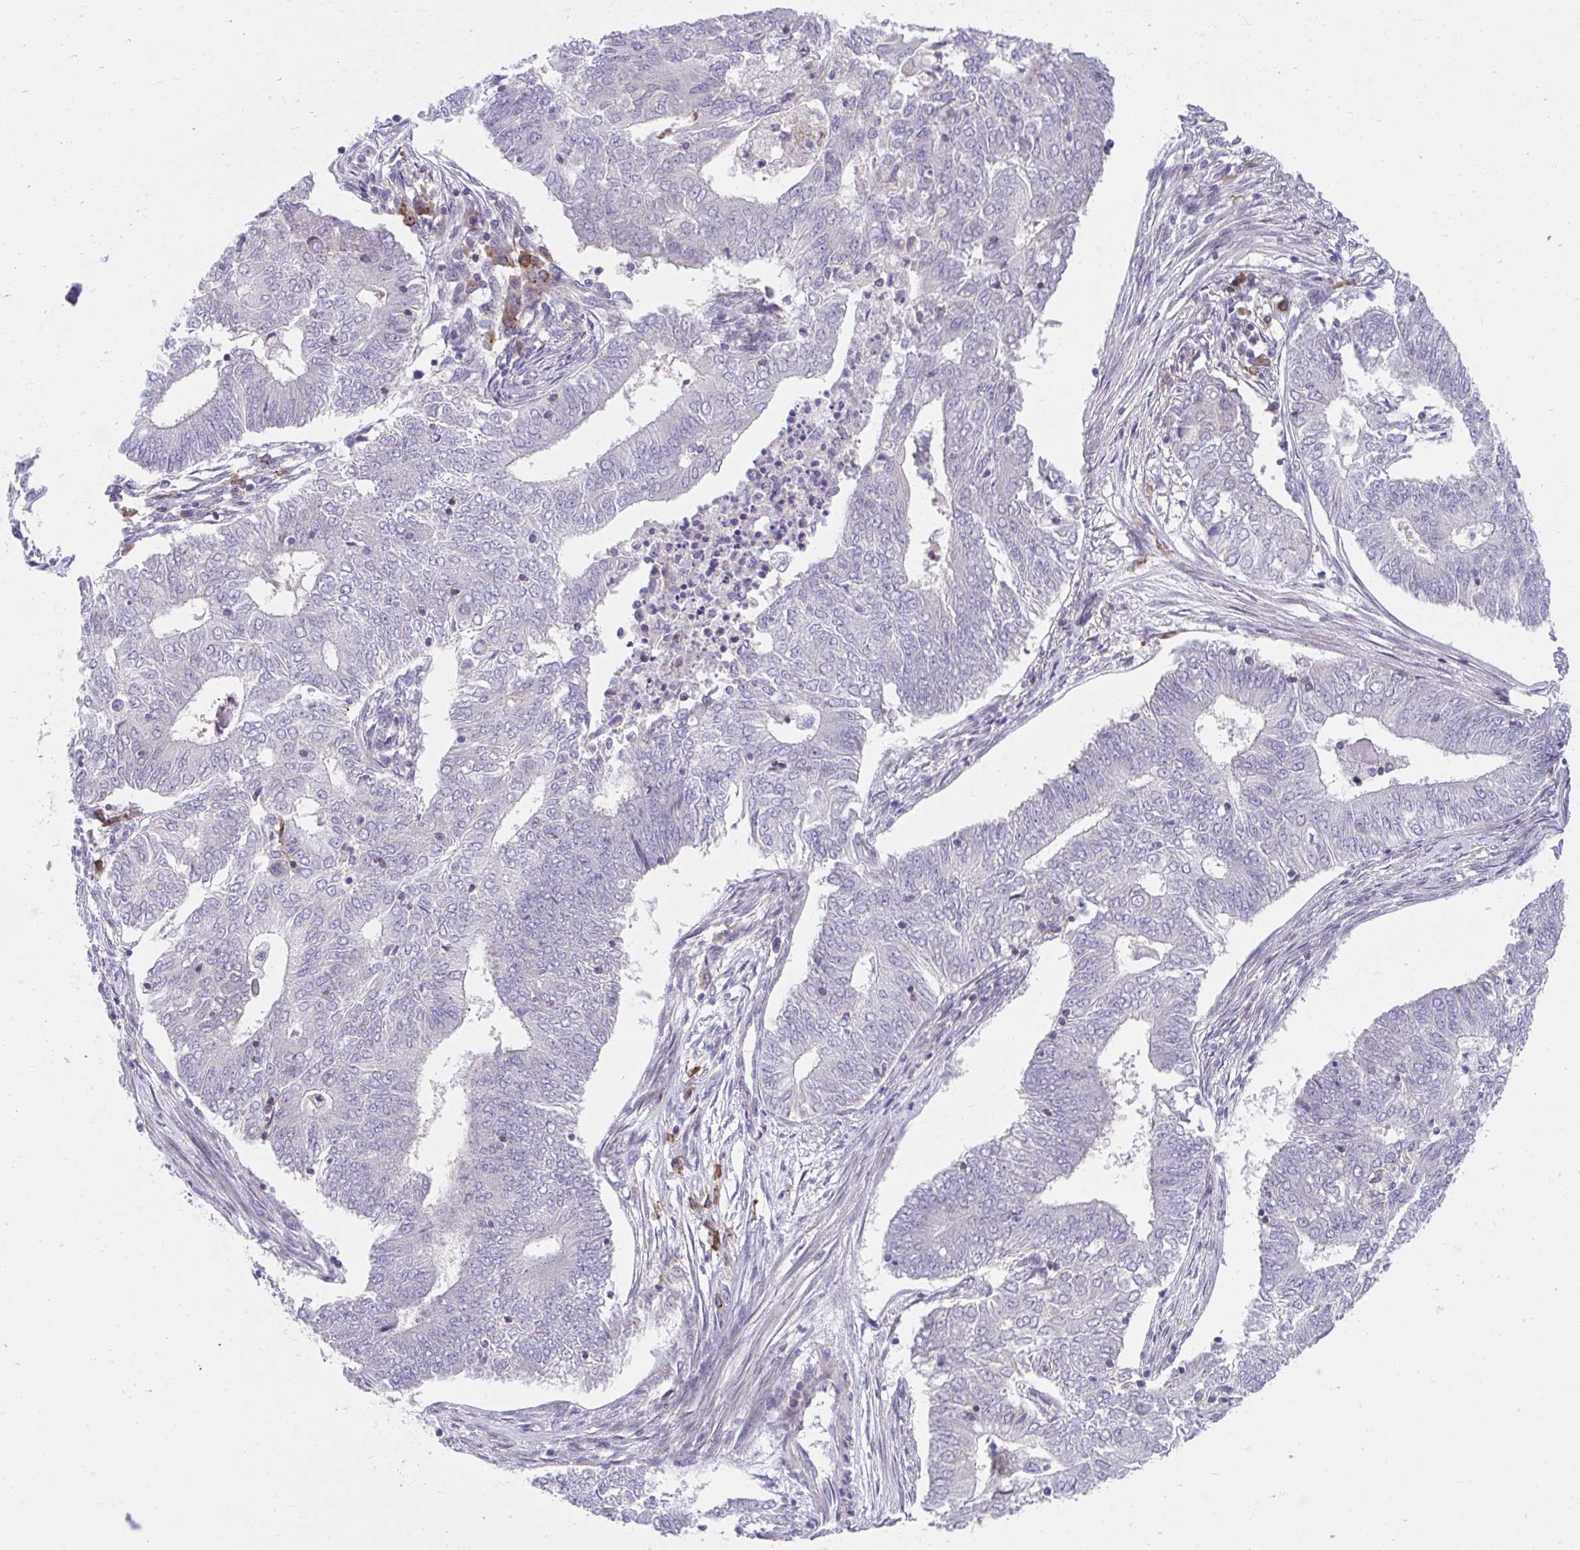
{"staining": {"intensity": "negative", "quantity": "none", "location": "none"}, "tissue": "endometrial cancer", "cell_type": "Tumor cells", "image_type": "cancer", "snomed": [{"axis": "morphology", "description": "Adenocarcinoma, NOS"}, {"axis": "topography", "description": "Endometrium"}], "caption": "Endometrial adenocarcinoma was stained to show a protein in brown. There is no significant expression in tumor cells.", "gene": "SLAMF7", "patient": {"sex": "female", "age": 62}}